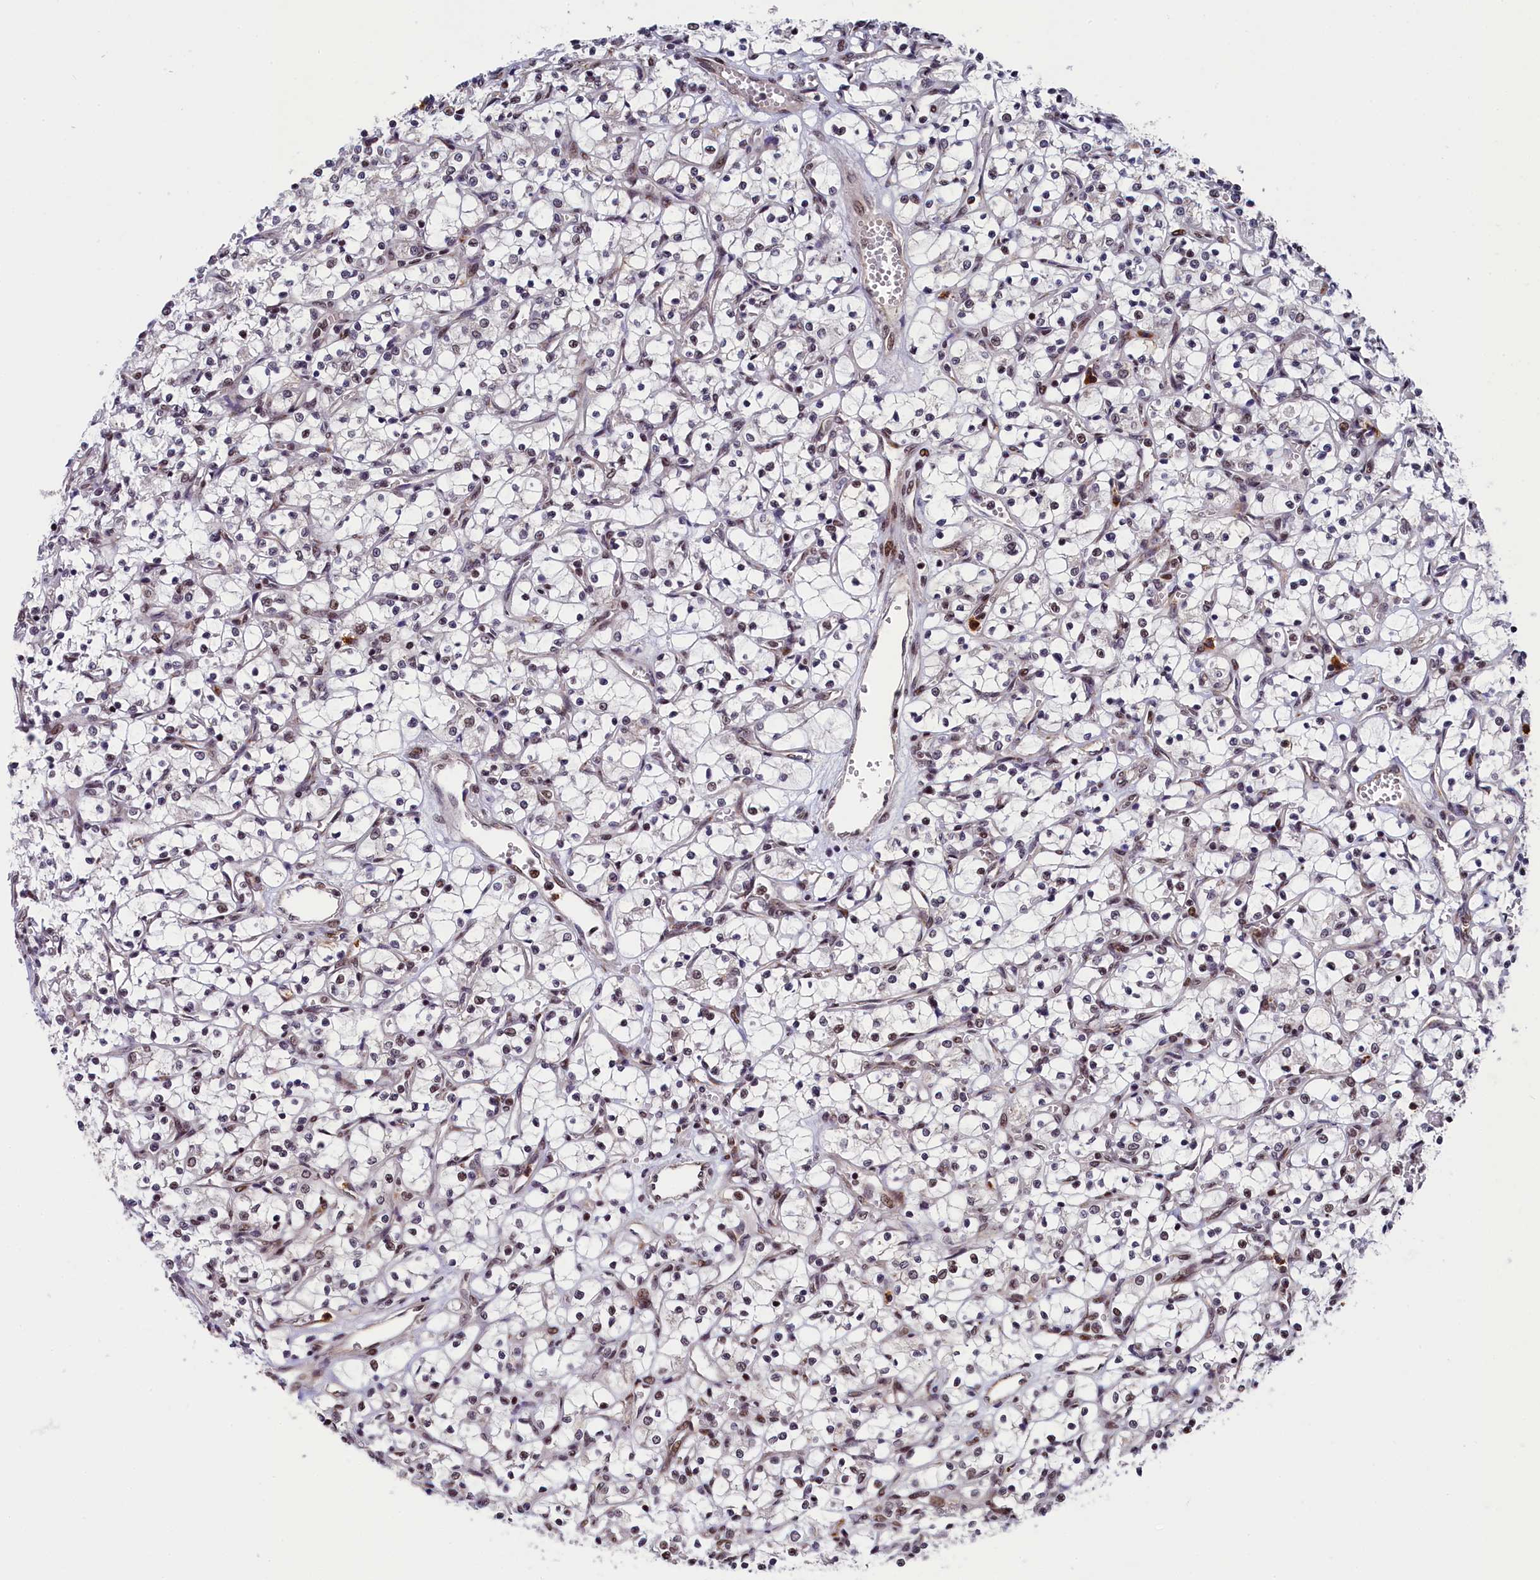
{"staining": {"intensity": "moderate", "quantity": "25%-75%", "location": "nuclear"}, "tissue": "renal cancer", "cell_type": "Tumor cells", "image_type": "cancer", "snomed": [{"axis": "morphology", "description": "Adenocarcinoma, NOS"}, {"axis": "topography", "description": "Kidney"}], "caption": "Protein expression analysis of renal cancer displays moderate nuclear positivity in approximately 25%-75% of tumor cells. The staining was performed using DAB (3,3'-diaminobenzidine) to visualize the protein expression in brown, while the nuclei were stained in blue with hematoxylin (Magnification: 20x).", "gene": "ADIG", "patient": {"sex": "female", "age": 69}}